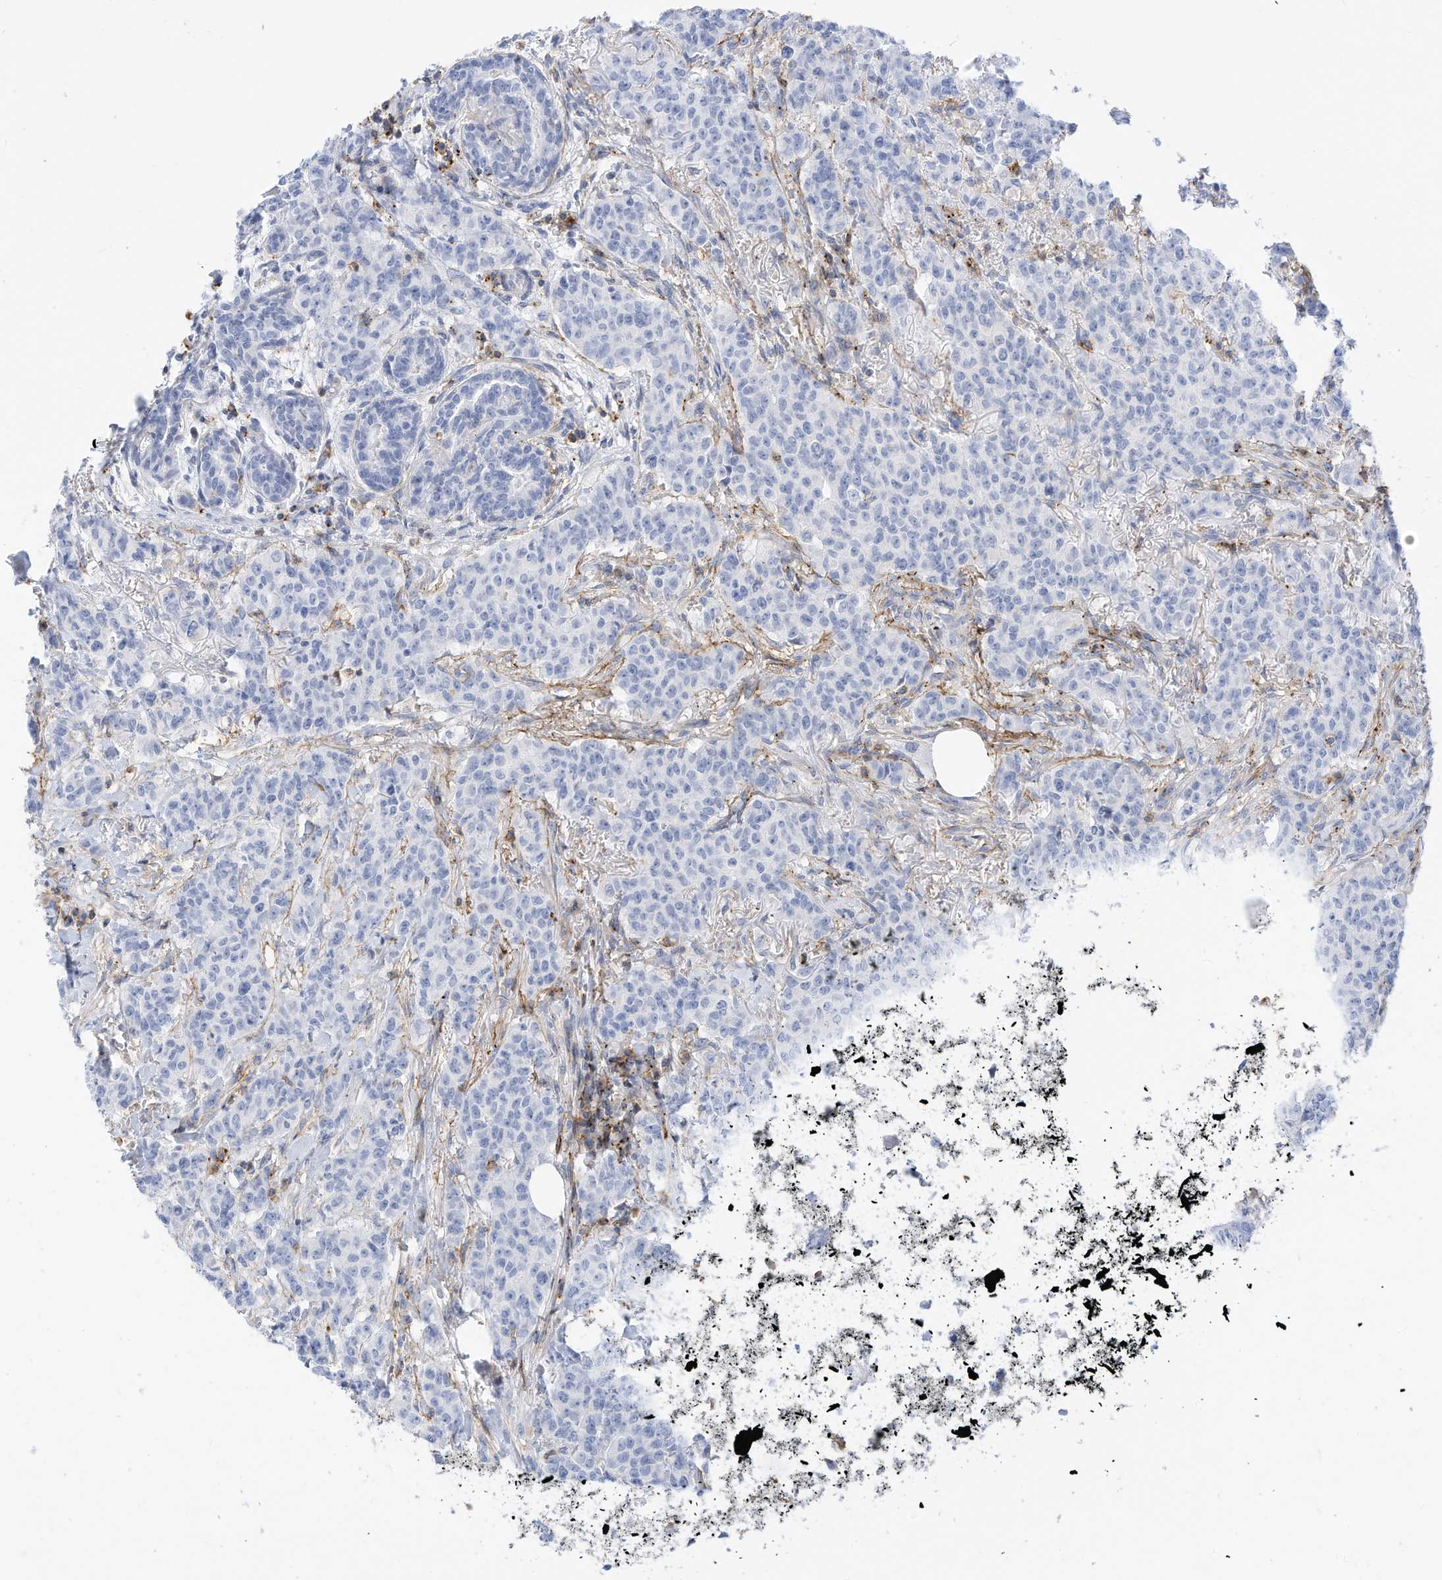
{"staining": {"intensity": "negative", "quantity": "none", "location": "none"}, "tissue": "breast cancer", "cell_type": "Tumor cells", "image_type": "cancer", "snomed": [{"axis": "morphology", "description": "Duct carcinoma"}, {"axis": "topography", "description": "Breast"}], "caption": "Immunohistochemical staining of intraductal carcinoma (breast) displays no significant expression in tumor cells.", "gene": "TXNDC9", "patient": {"sex": "female", "age": 40}}